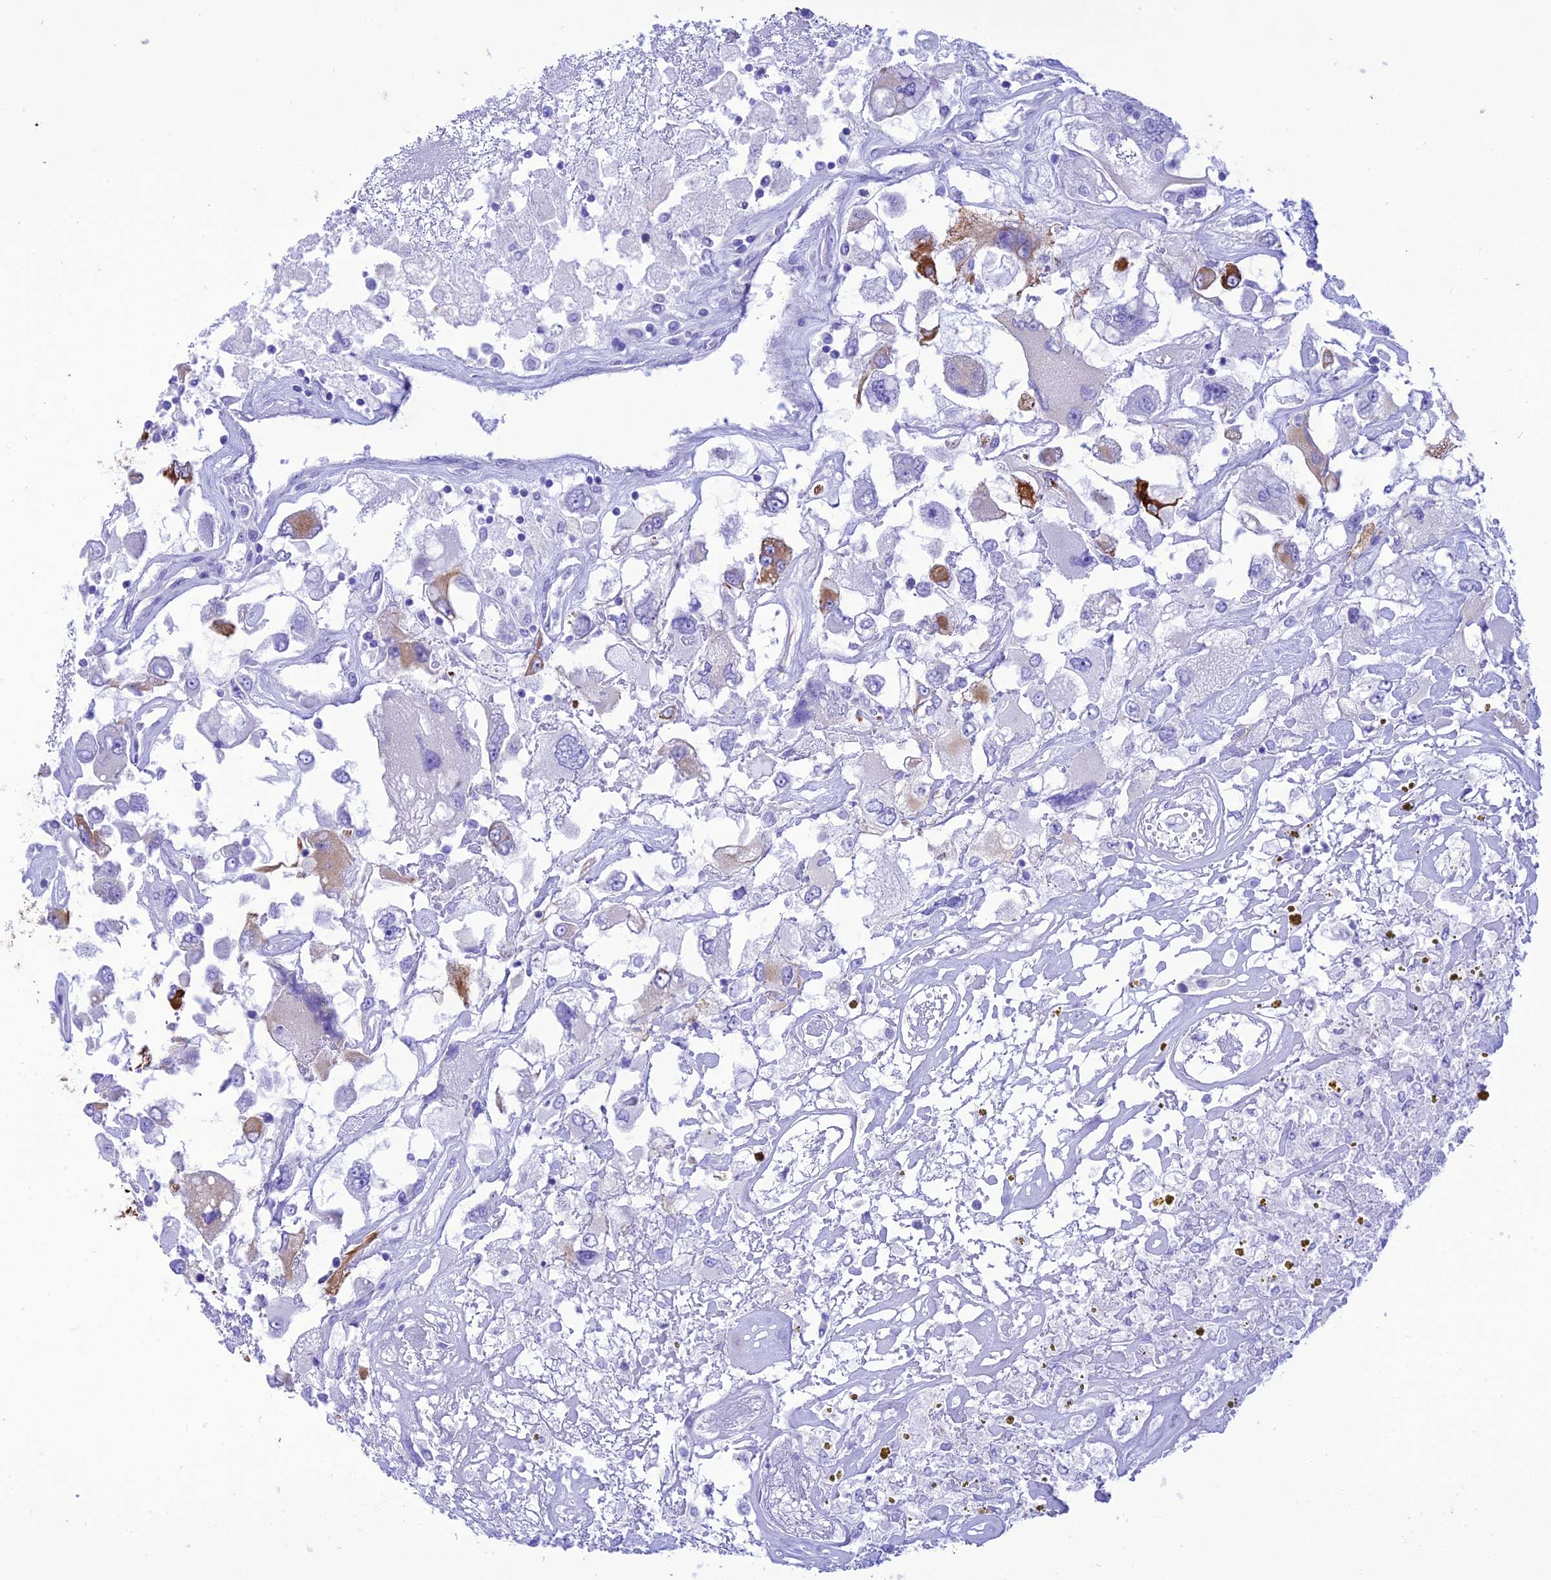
{"staining": {"intensity": "moderate", "quantity": "<25%", "location": "cytoplasmic/membranous"}, "tissue": "renal cancer", "cell_type": "Tumor cells", "image_type": "cancer", "snomed": [{"axis": "morphology", "description": "Adenocarcinoma, NOS"}, {"axis": "topography", "description": "Kidney"}], "caption": "Protein analysis of renal cancer tissue exhibits moderate cytoplasmic/membranous expression in approximately <25% of tumor cells.", "gene": "VPS52", "patient": {"sex": "female", "age": 52}}